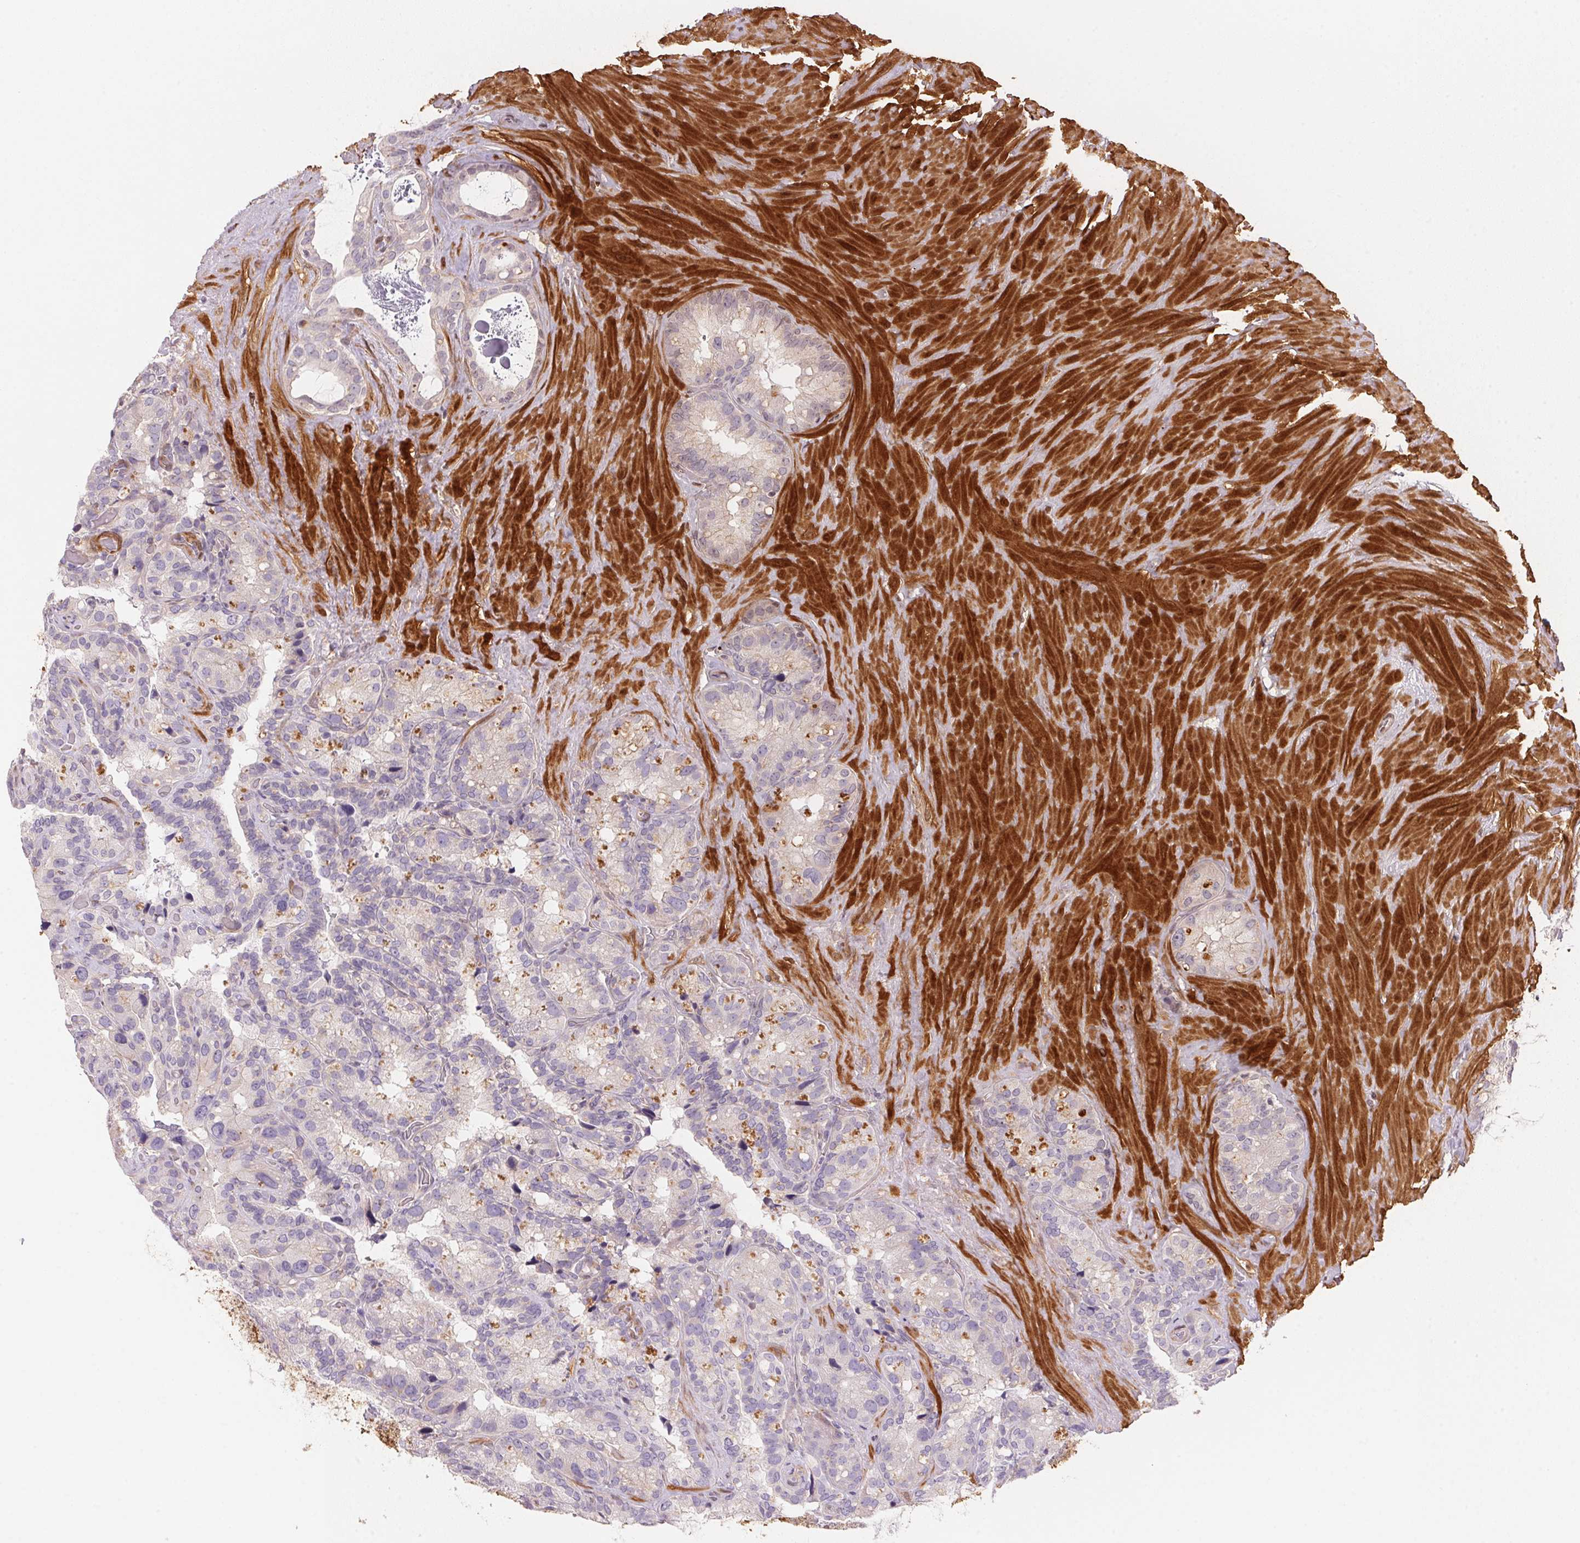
{"staining": {"intensity": "negative", "quantity": "none", "location": "none"}, "tissue": "seminal vesicle", "cell_type": "Glandular cells", "image_type": "normal", "snomed": [{"axis": "morphology", "description": "Normal tissue, NOS"}, {"axis": "topography", "description": "Seminal veicle"}], "caption": "Unremarkable seminal vesicle was stained to show a protein in brown. There is no significant expression in glandular cells.", "gene": "SMTN", "patient": {"sex": "male", "age": 60}}